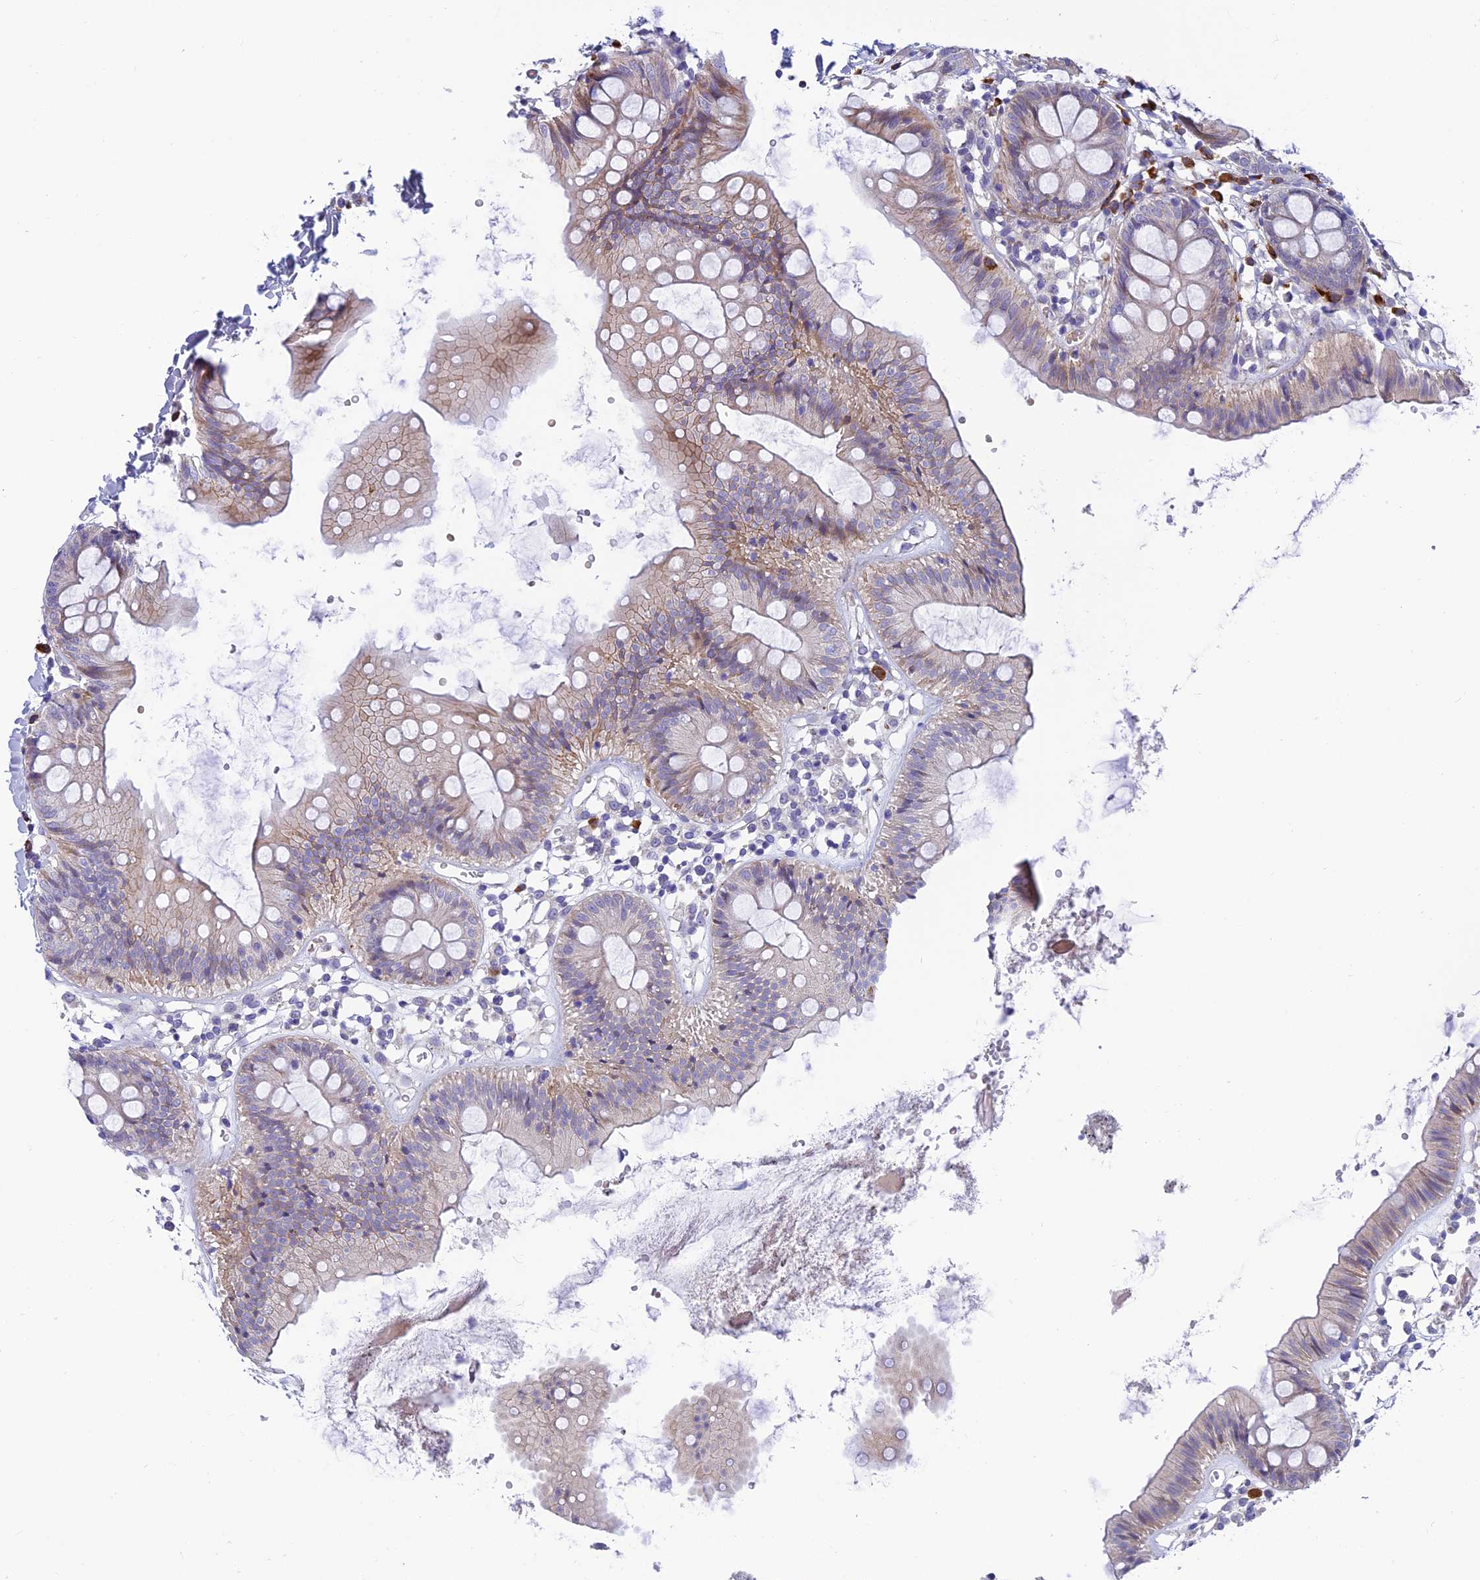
{"staining": {"intensity": "negative", "quantity": "none", "location": "none"}, "tissue": "colon", "cell_type": "Endothelial cells", "image_type": "normal", "snomed": [{"axis": "morphology", "description": "Normal tissue, NOS"}, {"axis": "topography", "description": "Colon"}], "caption": "This is an IHC photomicrograph of unremarkable human colon. There is no staining in endothelial cells.", "gene": "MACIR", "patient": {"sex": "male", "age": 56}}